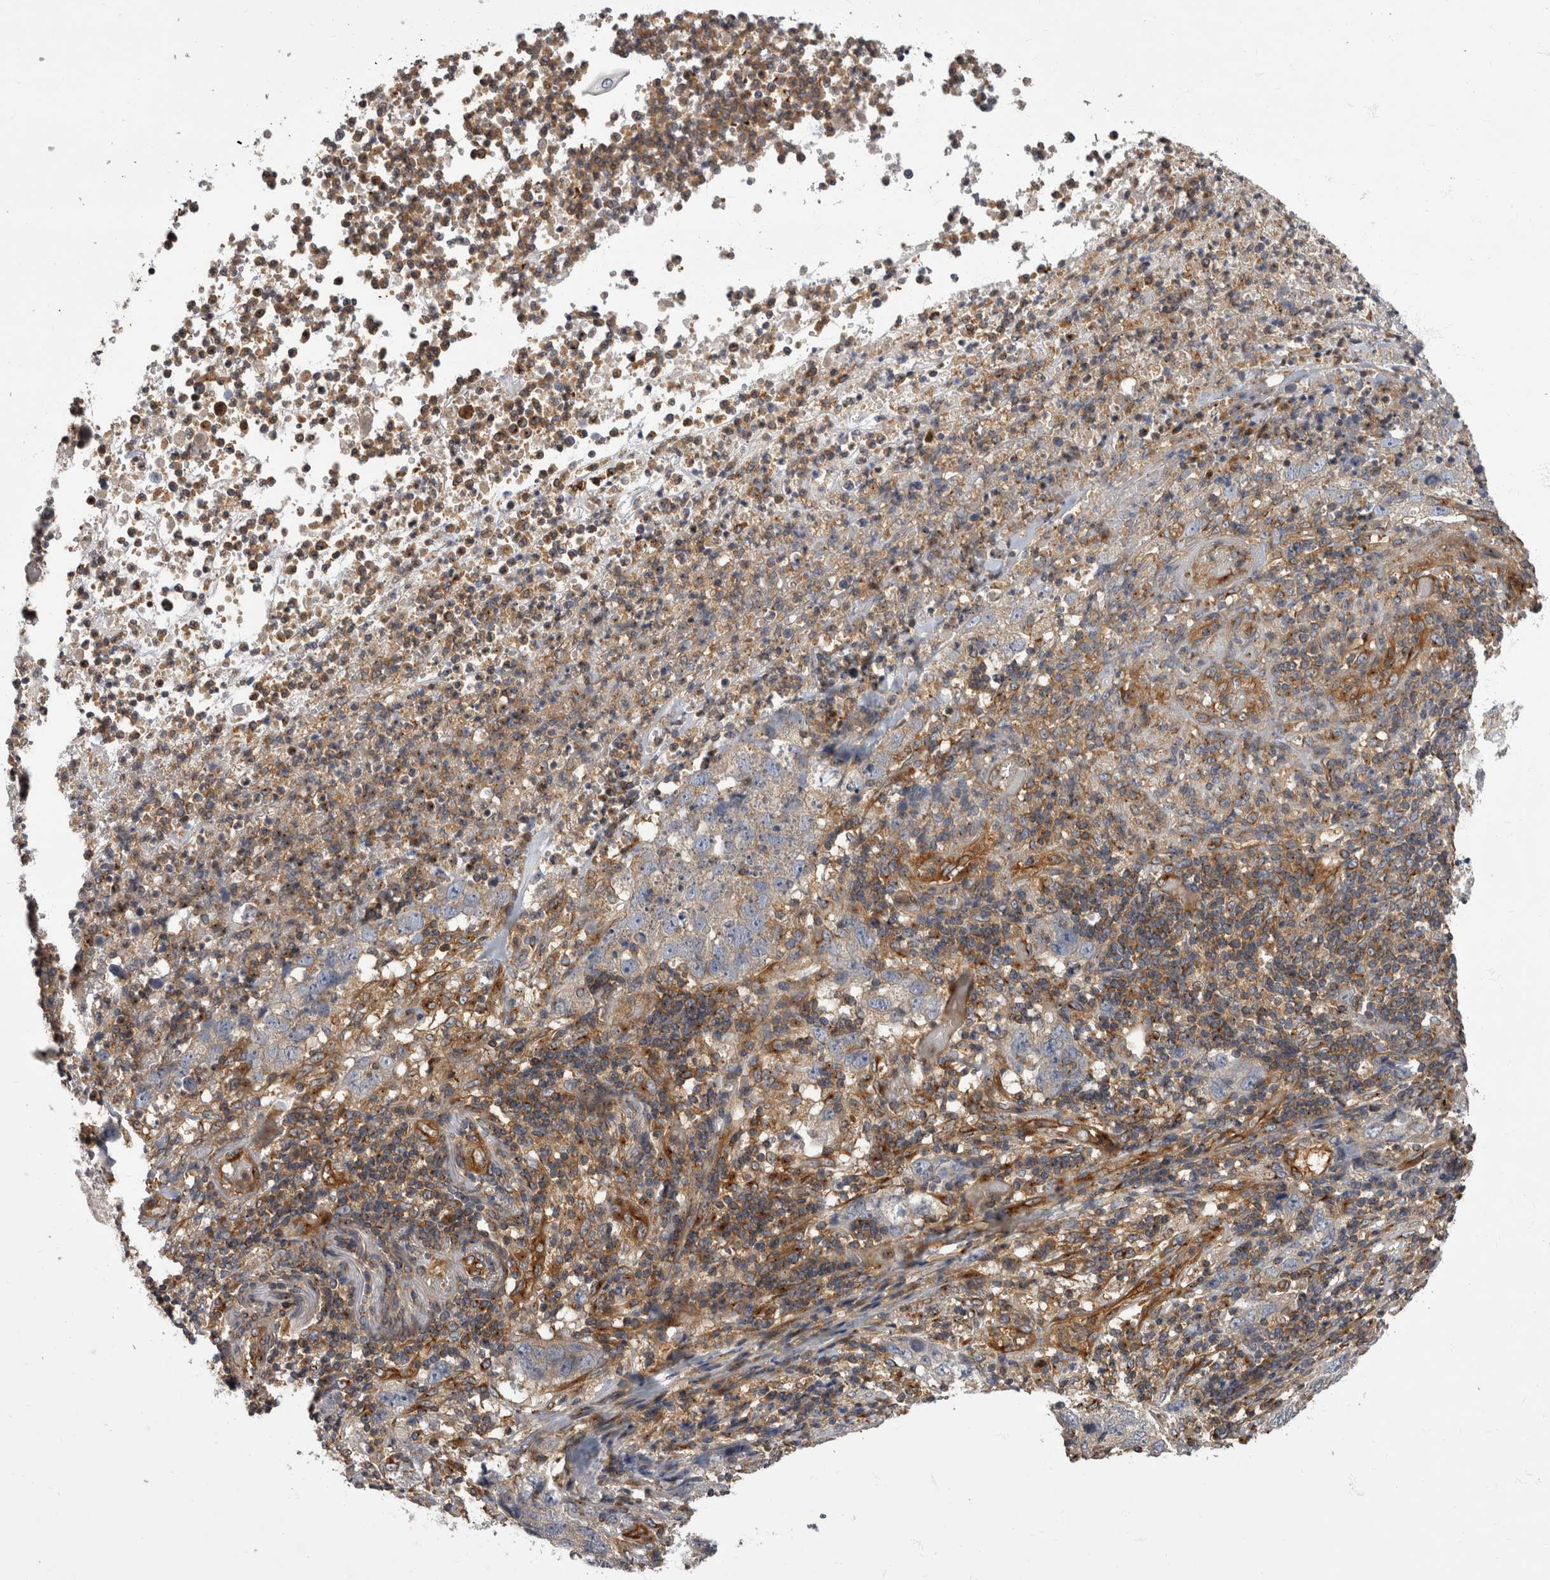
{"staining": {"intensity": "weak", "quantity": "<25%", "location": "cytoplasmic/membranous"}, "tissue": "stomach cancer", "cell_type": "Tumor cells", "image_type": "cancer", "snomed": [{"axis": "morphology", "description": "Adenocarcinoma, NOS"}, {"axis": "topography", "description": "Stomach"}], "caption": "IHC of human stomach cancer (adenocarcinoma) demonstrates no positivity in tumor cells.", "gene": "HOOK3", "patient": {"sex": "male", "age": 48}}